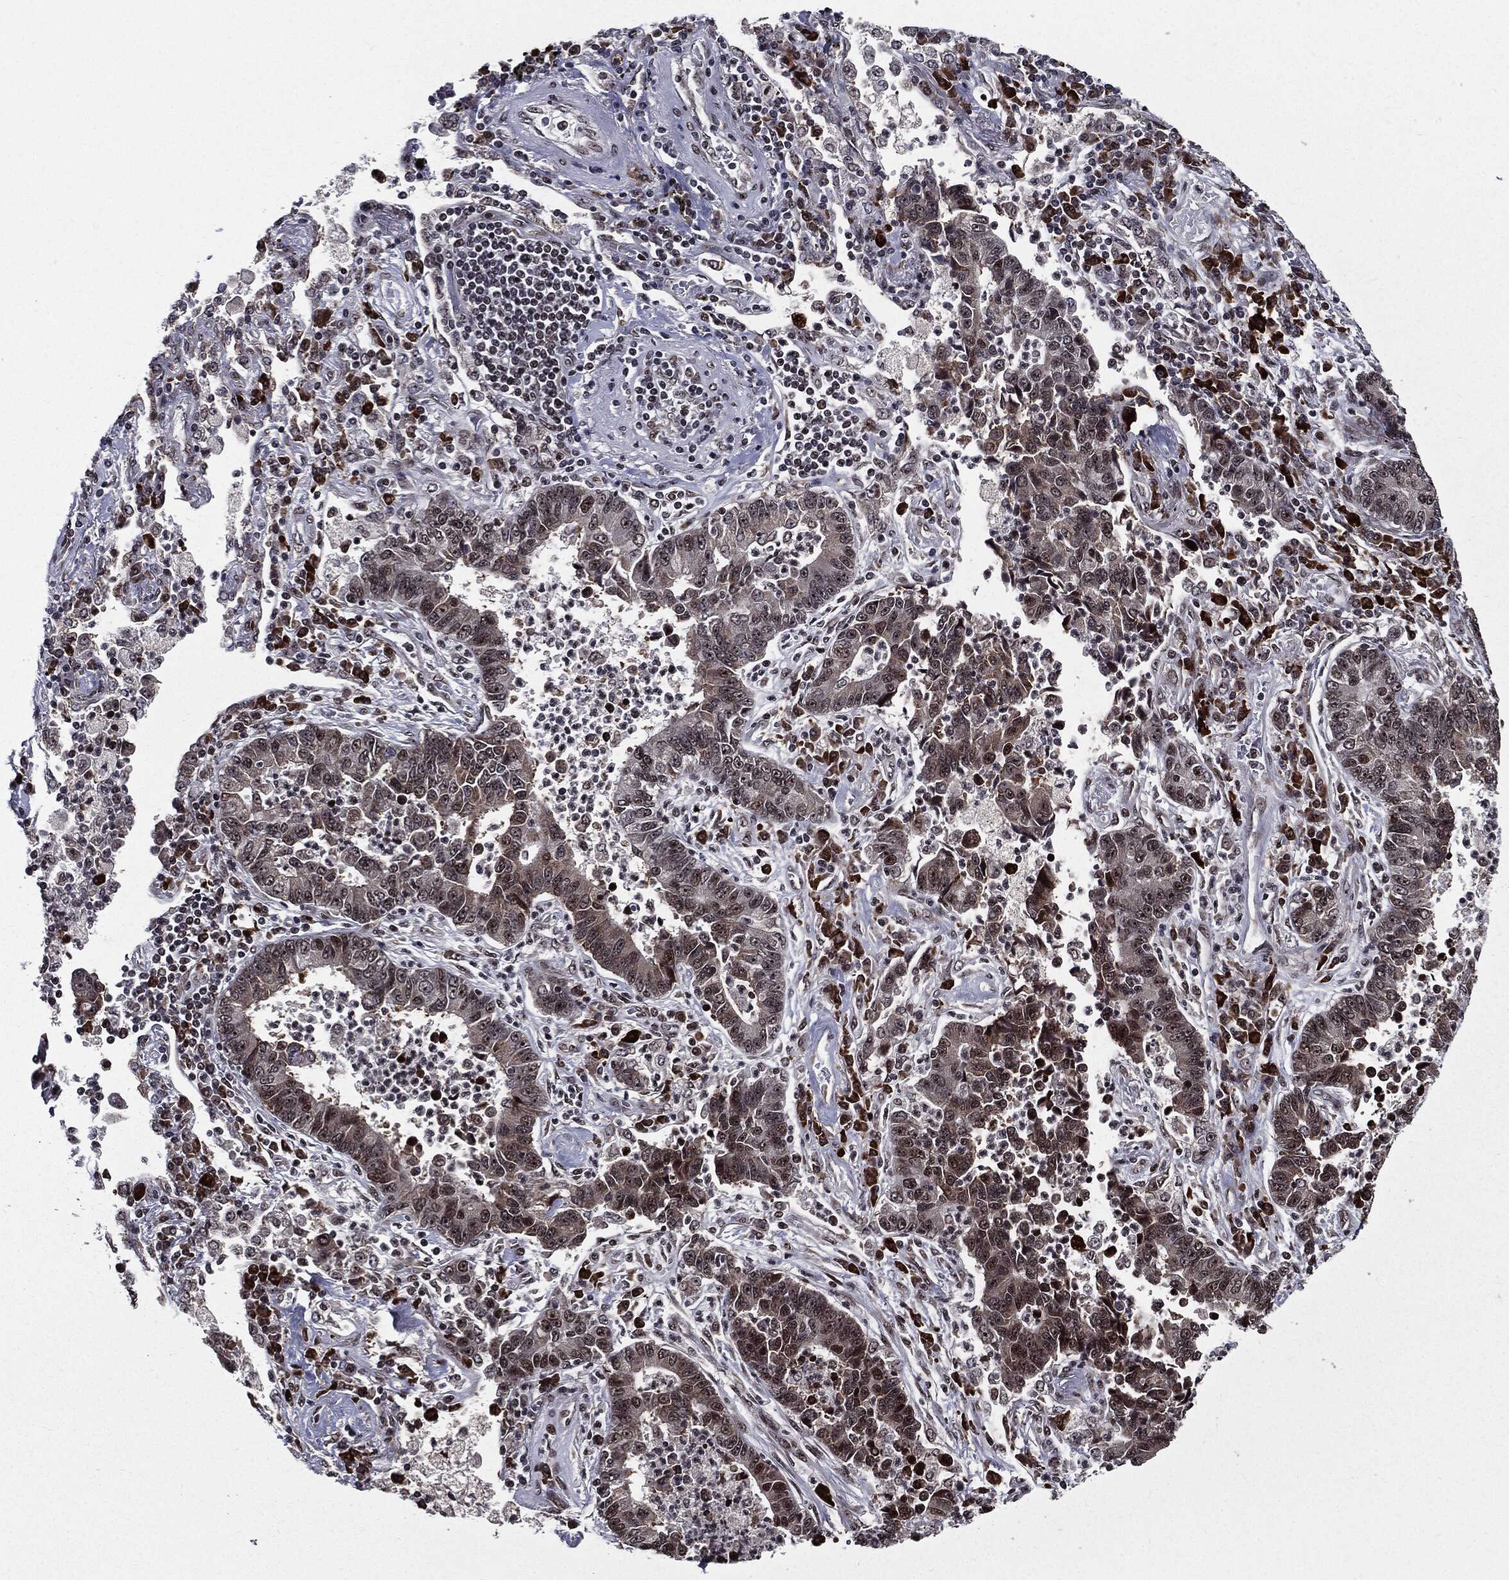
{"staining": {"intensity": "moderate", "quantity": "<25%", "location": "nuclear"}, "tissue": "lung cancer", "cell_type": "Tumor cells", "image_type": "cancer", "snomed": [{"axis": "morphology", "description": "Adenocarcinoma, NOS"}, {"axis": "topography", "description": "Lung"}], "caption": "A histopathology image showing moderate nuclear staining in approximately <25% of tumor cells in adenocarcinoma (lung), as visualized by brown immunohistochemical staining.", "gene": "ZFP91", "patient": {"sex": "female", "age": 57}}